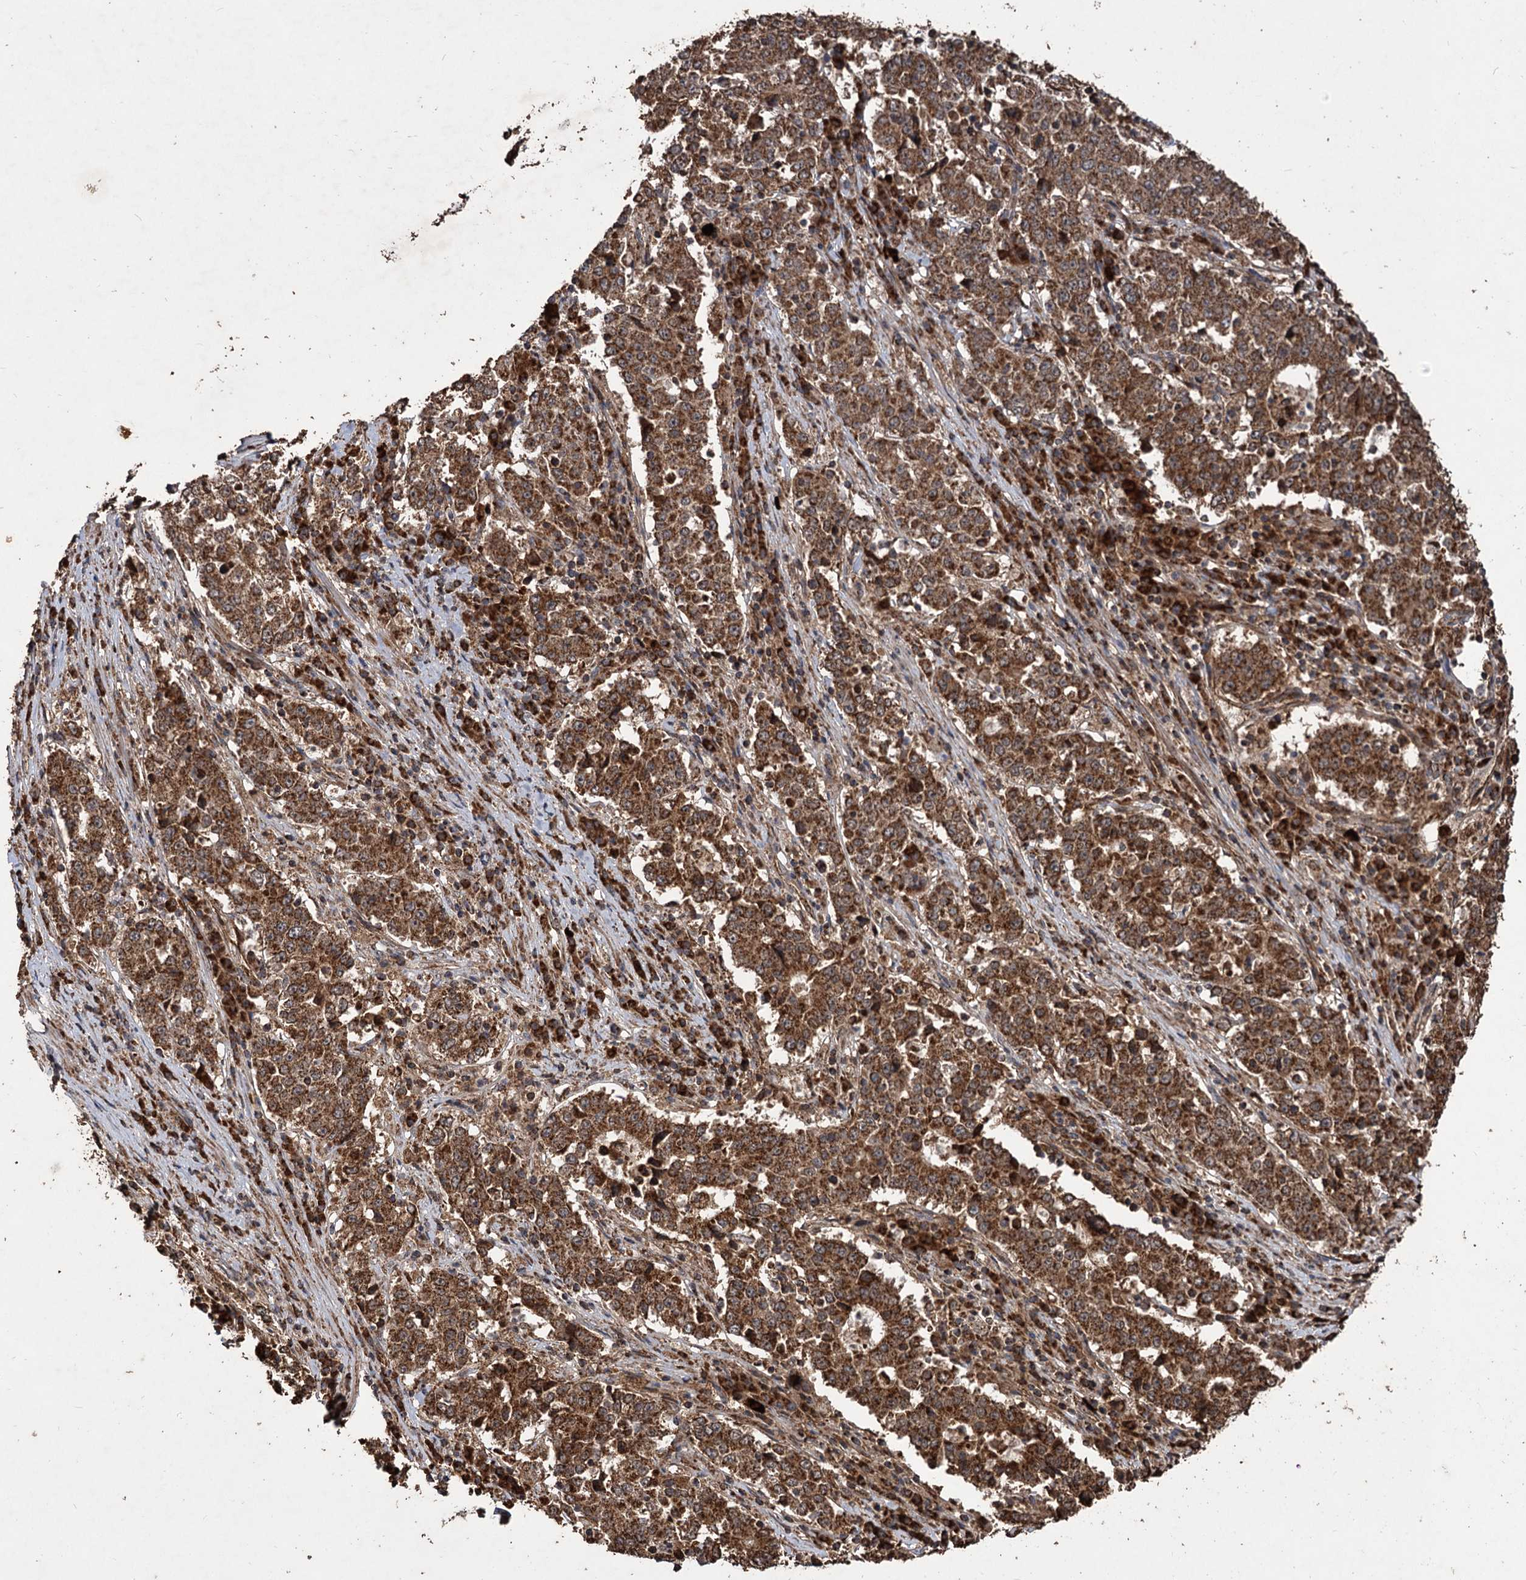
{"staining": {"intensity": "moderate", "quantity": ">75%", "location": "cytoplasmic/membranous"}, "tissue": "stomach cancer", "cell_type": "Tumor cells", "image_type": "cancer", "snomed": [{"axis": "morphology", "description": "Adenocarcinoma, NOS"}, {"axis": "topography", "description": "Stomach"}], "caption": "This histopathology image demonstrates immunohistochemistry (IHC) staining of adenocarcinoma (stomach), with medium moderate cytoplasmic/membranous positivity in approximately >75% of tumor cells.", "gene": "IPO4", "patient": {"sex": "male", "age": 59}}